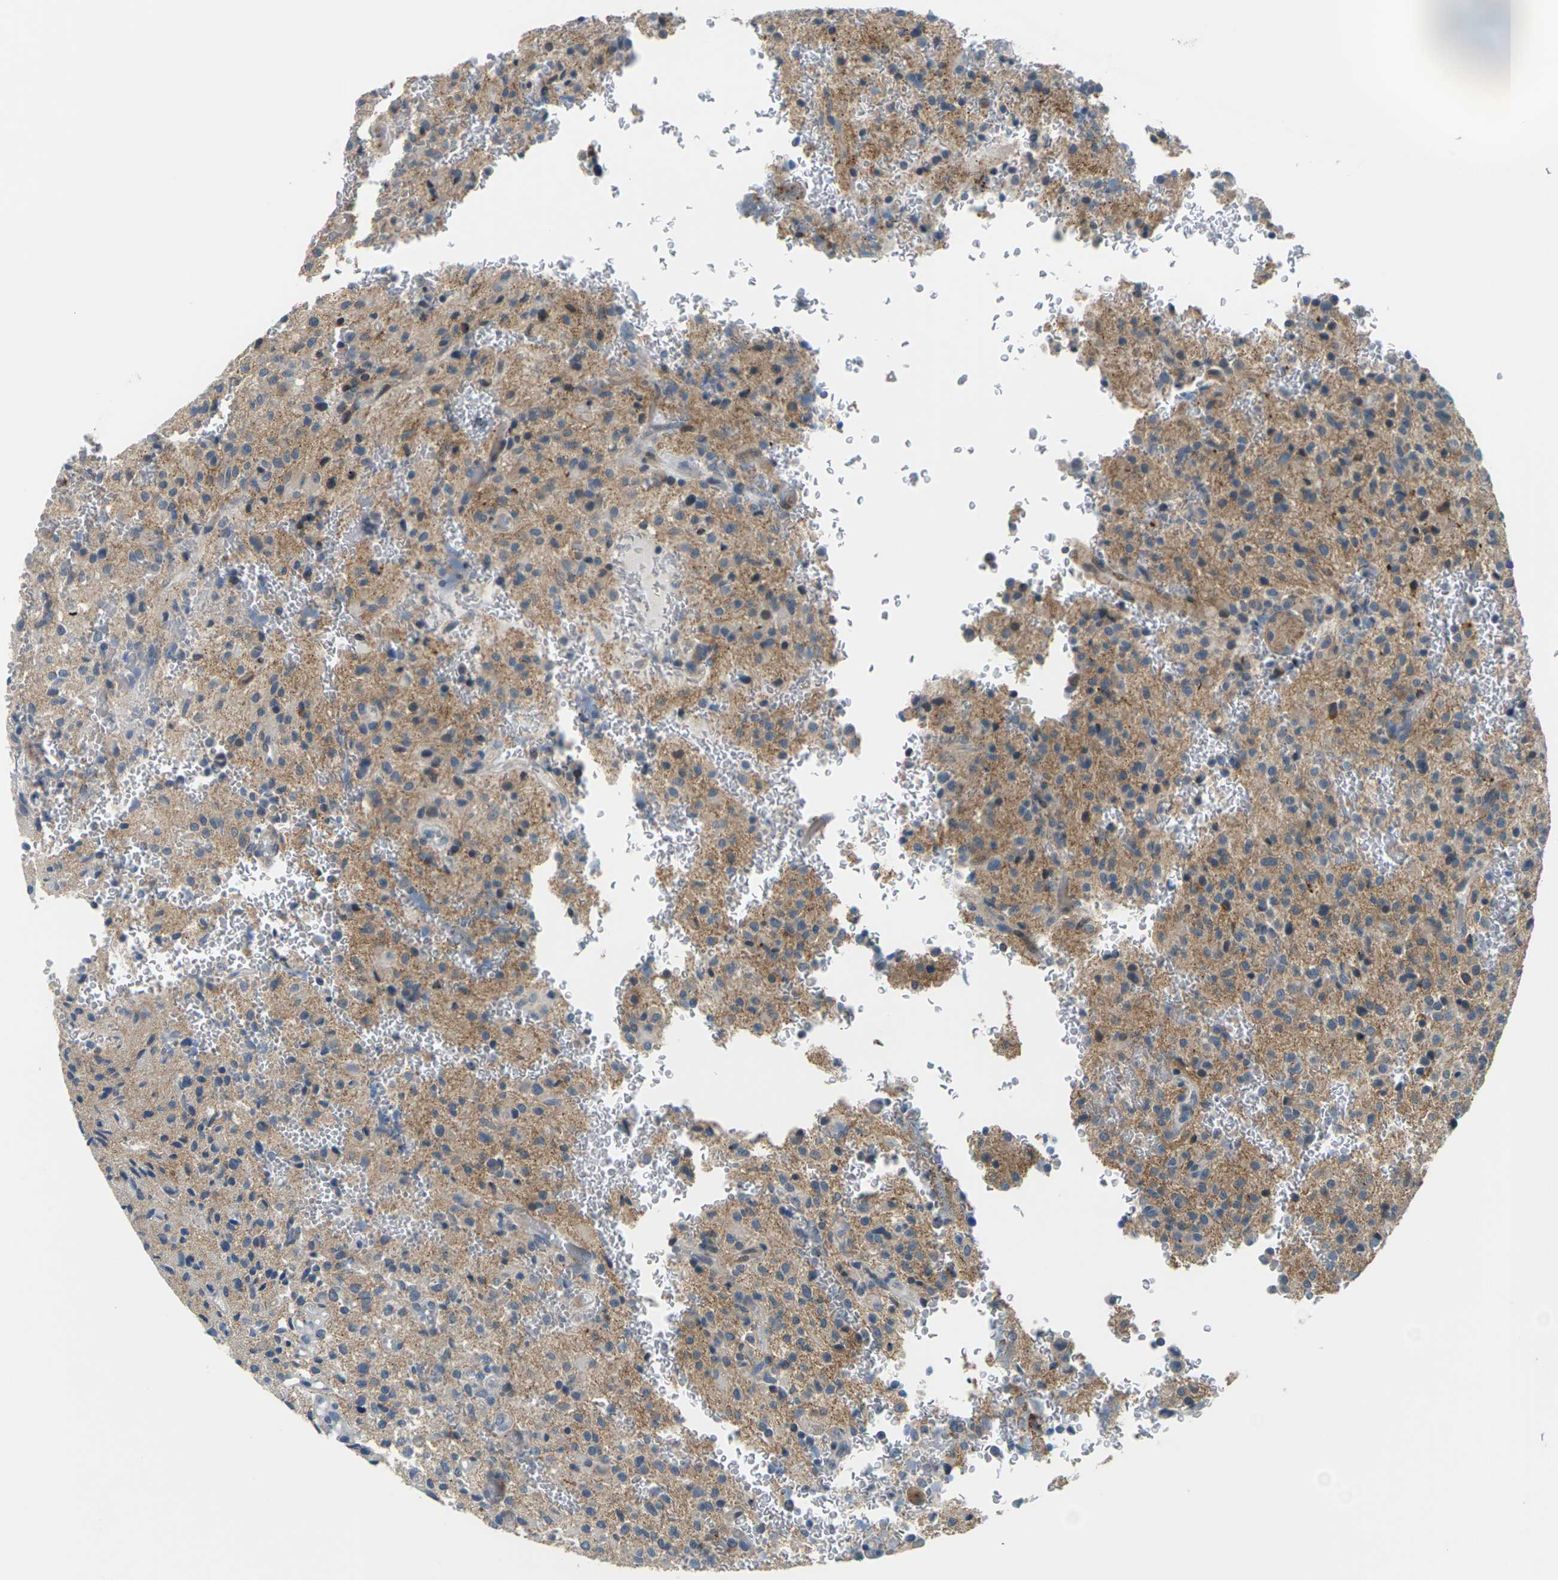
{"staining": {"intensity": "moderate", "quantity": "25%-75%", "location": "cytoplasmic/membranous"}, "tissue": "glioma", "cell_type": "Tumor cells", "image_type": "cancer", "snomed": [{"axis": "morphology", "description": "Glioma, malignant, High grade"}, {"axis": "topography", "description": "Brain"}], "caption": "Protein expression analysis of glioma displays moderate cytoplasmic/membranous positivity in approximately 25%-75% of tumor cells.", "gene": "SLC13A3", "patient": {"sex": "male", "age": 71}}